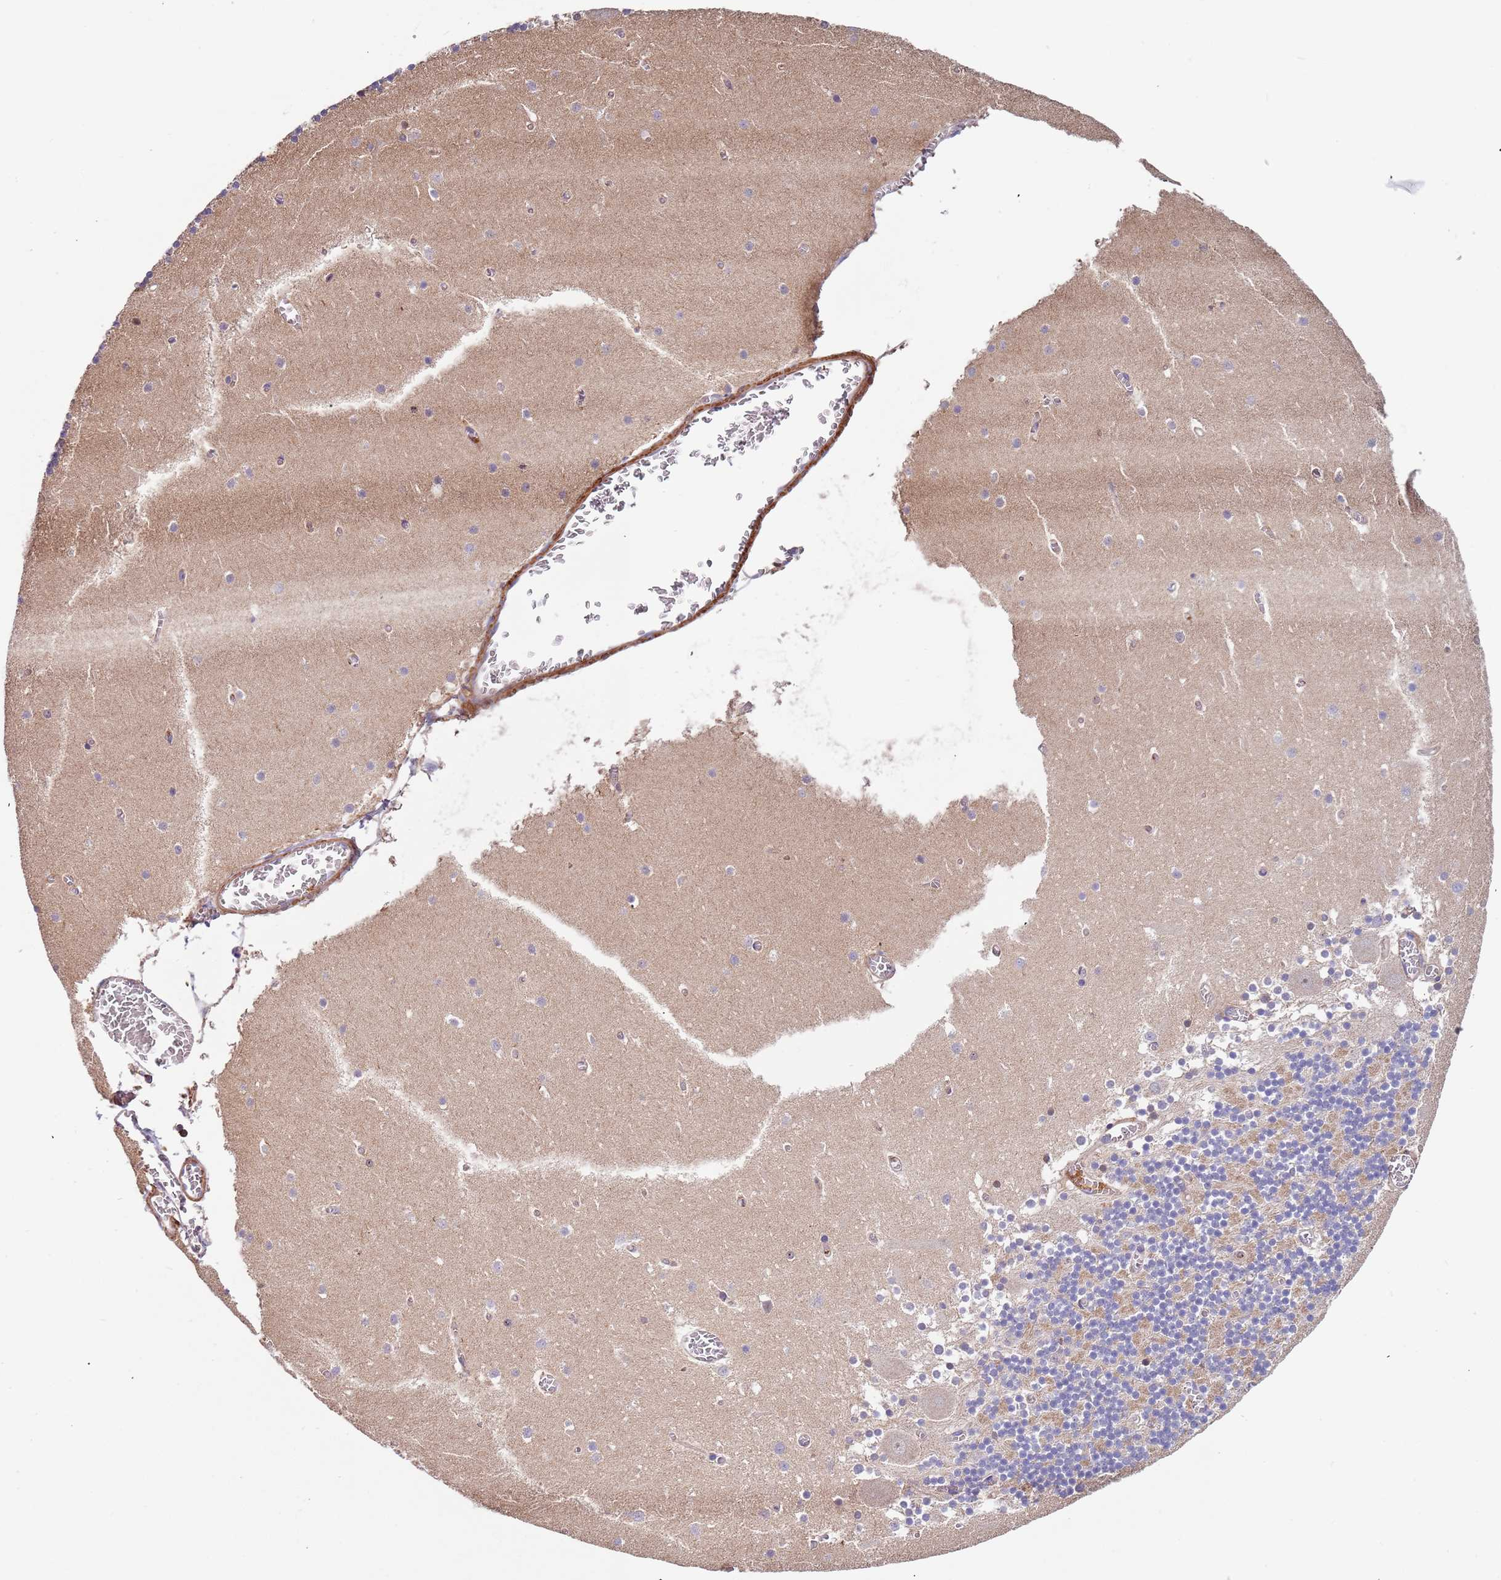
{"staining": {"intensity": "negative", "quantity": "none", "location": "none"}, "tissue": "cerebellum", "cell_type": "Cells in granular layer", "image_type": "normal", "snomed": [{"axis": "morphology", "description": "Normal tissue, NOS"}, {"axis": "topography", "description": "Cerebellum"}], "caption": "Immunohistochemistry (IHC) of normal human cerebellum demonstrates no positivity in cells in granular layer. Nuclei are stained in blue.", "gene": "SYT4", "patient": {"sex": "female", "age": 28}}